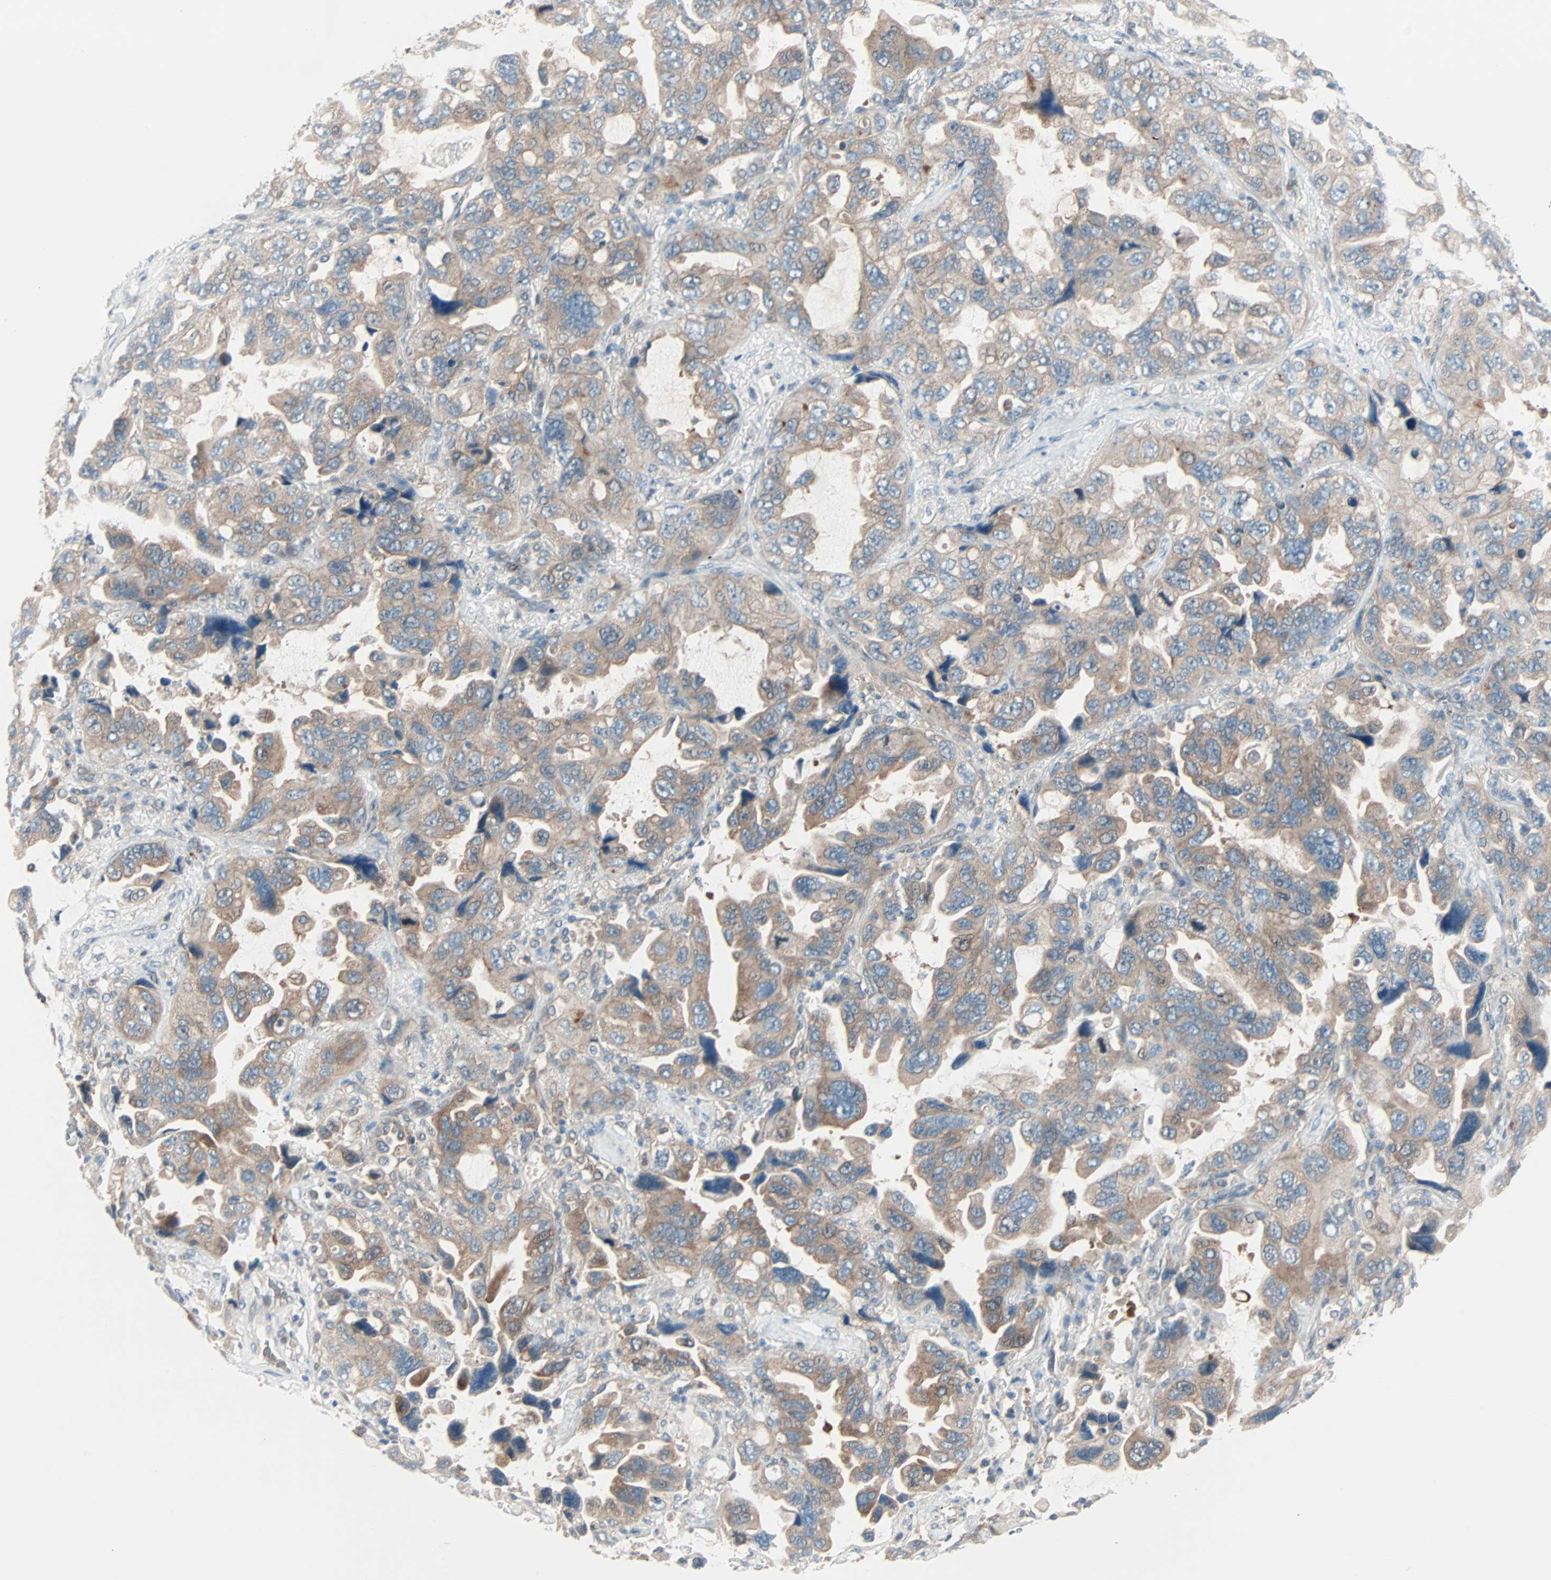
{"staining": {"intensity": "moderate", "quantity": ">75%", "location": "cytoplasmic/membranous"}, "tissue": "lung cancer", "cell_type": "Tumor cells", "image_type": "cancer", "snomed": [{"axis": "morphology", "description": "Squamous cell carcinoma, NOS"}, {"axis": "topography", "description": "Lung"}], "caption": "Squamous cell carcinoma (lung) stained with DAB (3,3'-diaminobenzidine) IHC shows medium levels of moderate cytoplasmic/membranous expression in approximately >75% of tumor cells.", "gene": "SMIM8", "patient": {"sex": "female", "age": 73}}